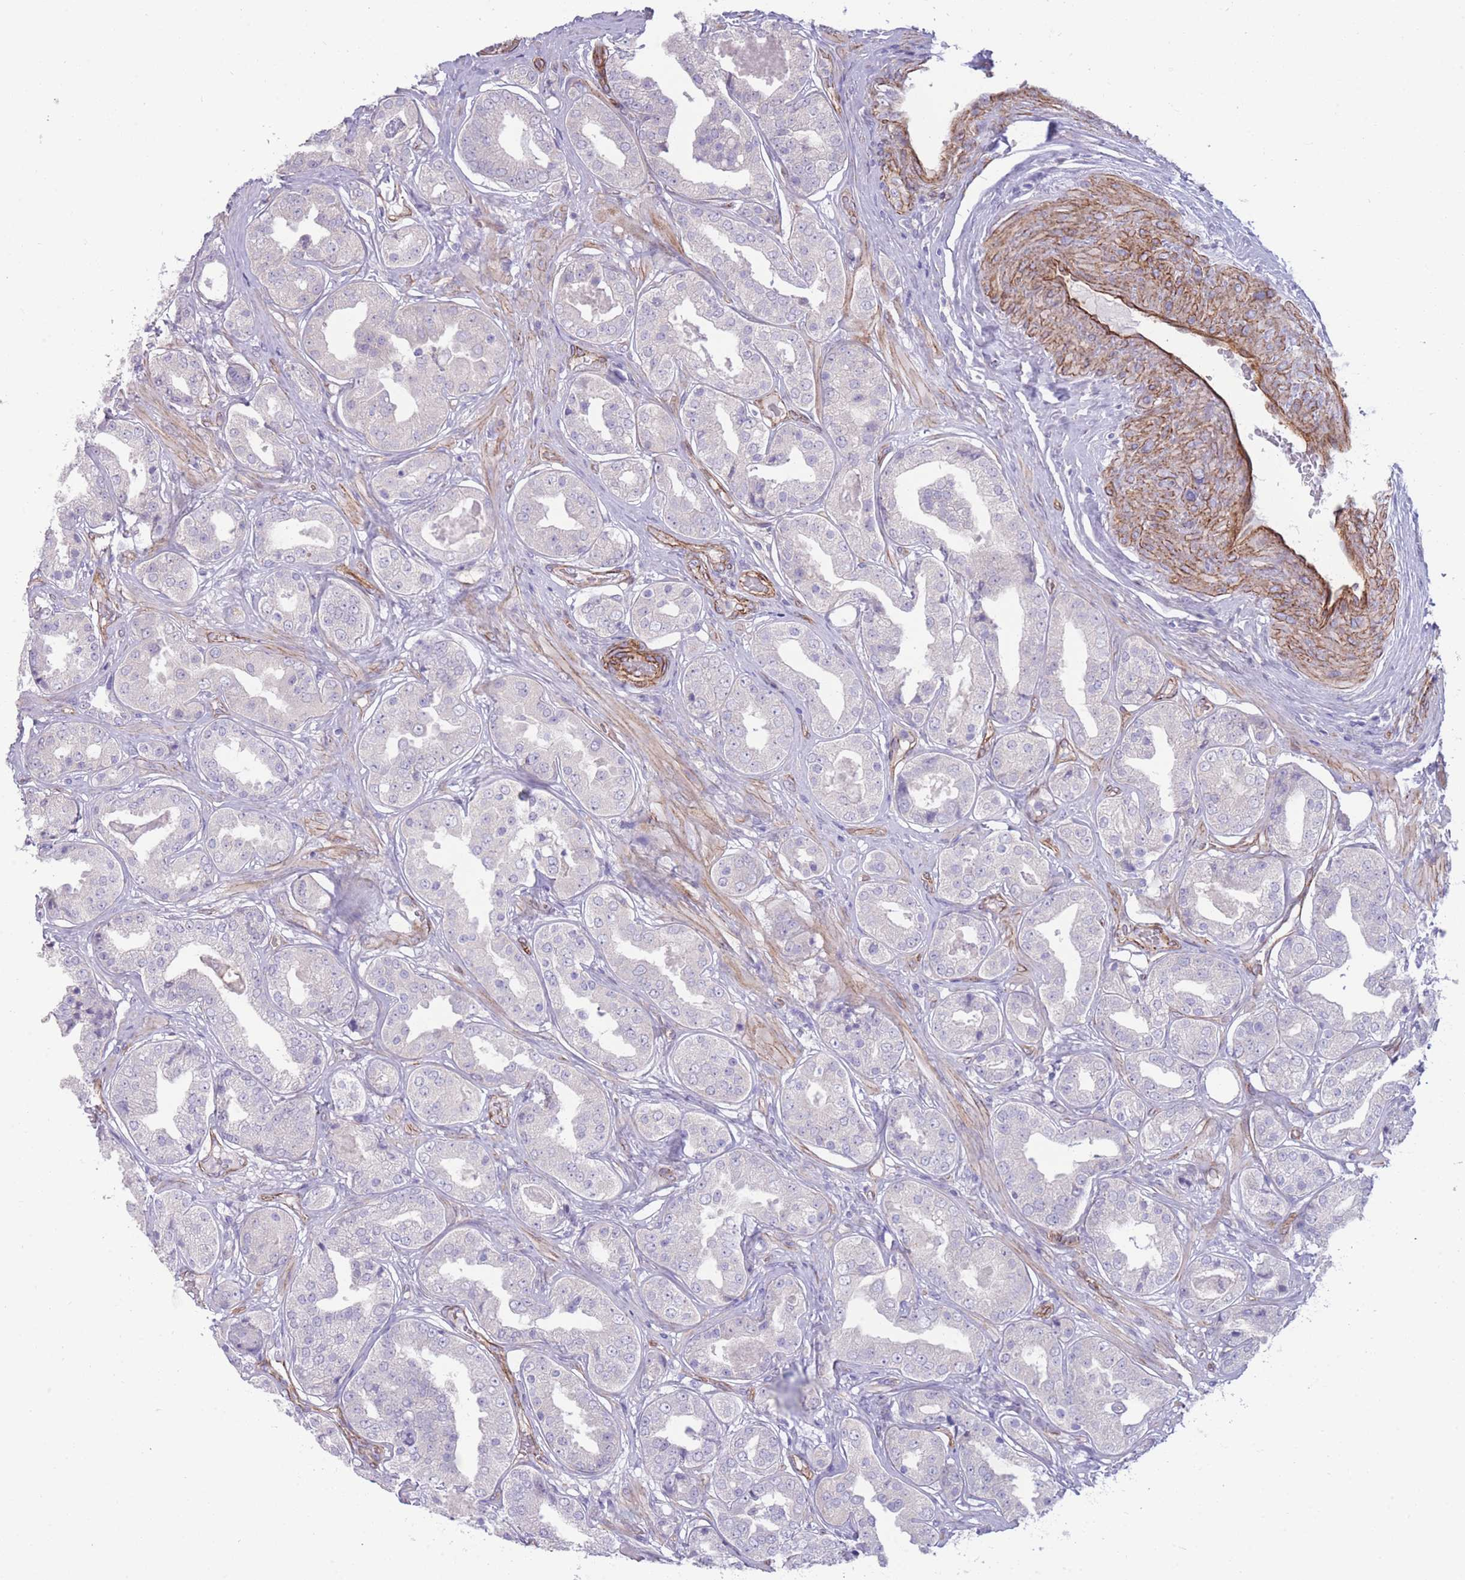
{"staining": {"intensity": "negative", "quantity": "none", "location": "none"}, "tissue": "prostate cancer", "cell_type": "Tumor cells", "image_type": "cancer", "snomed": [{"axis": "morphology", "description": "Adenocarcinoma, High grade"}, {"axis": "topography", "description": "Prostate"}], "caption": "Immunohistochemistry of human high-grade adenocarcinoma (prostate) demonstrates no expression in tumor cells.", "gene": "RGS11", "patient": {"sex": "male", "age": 63}}